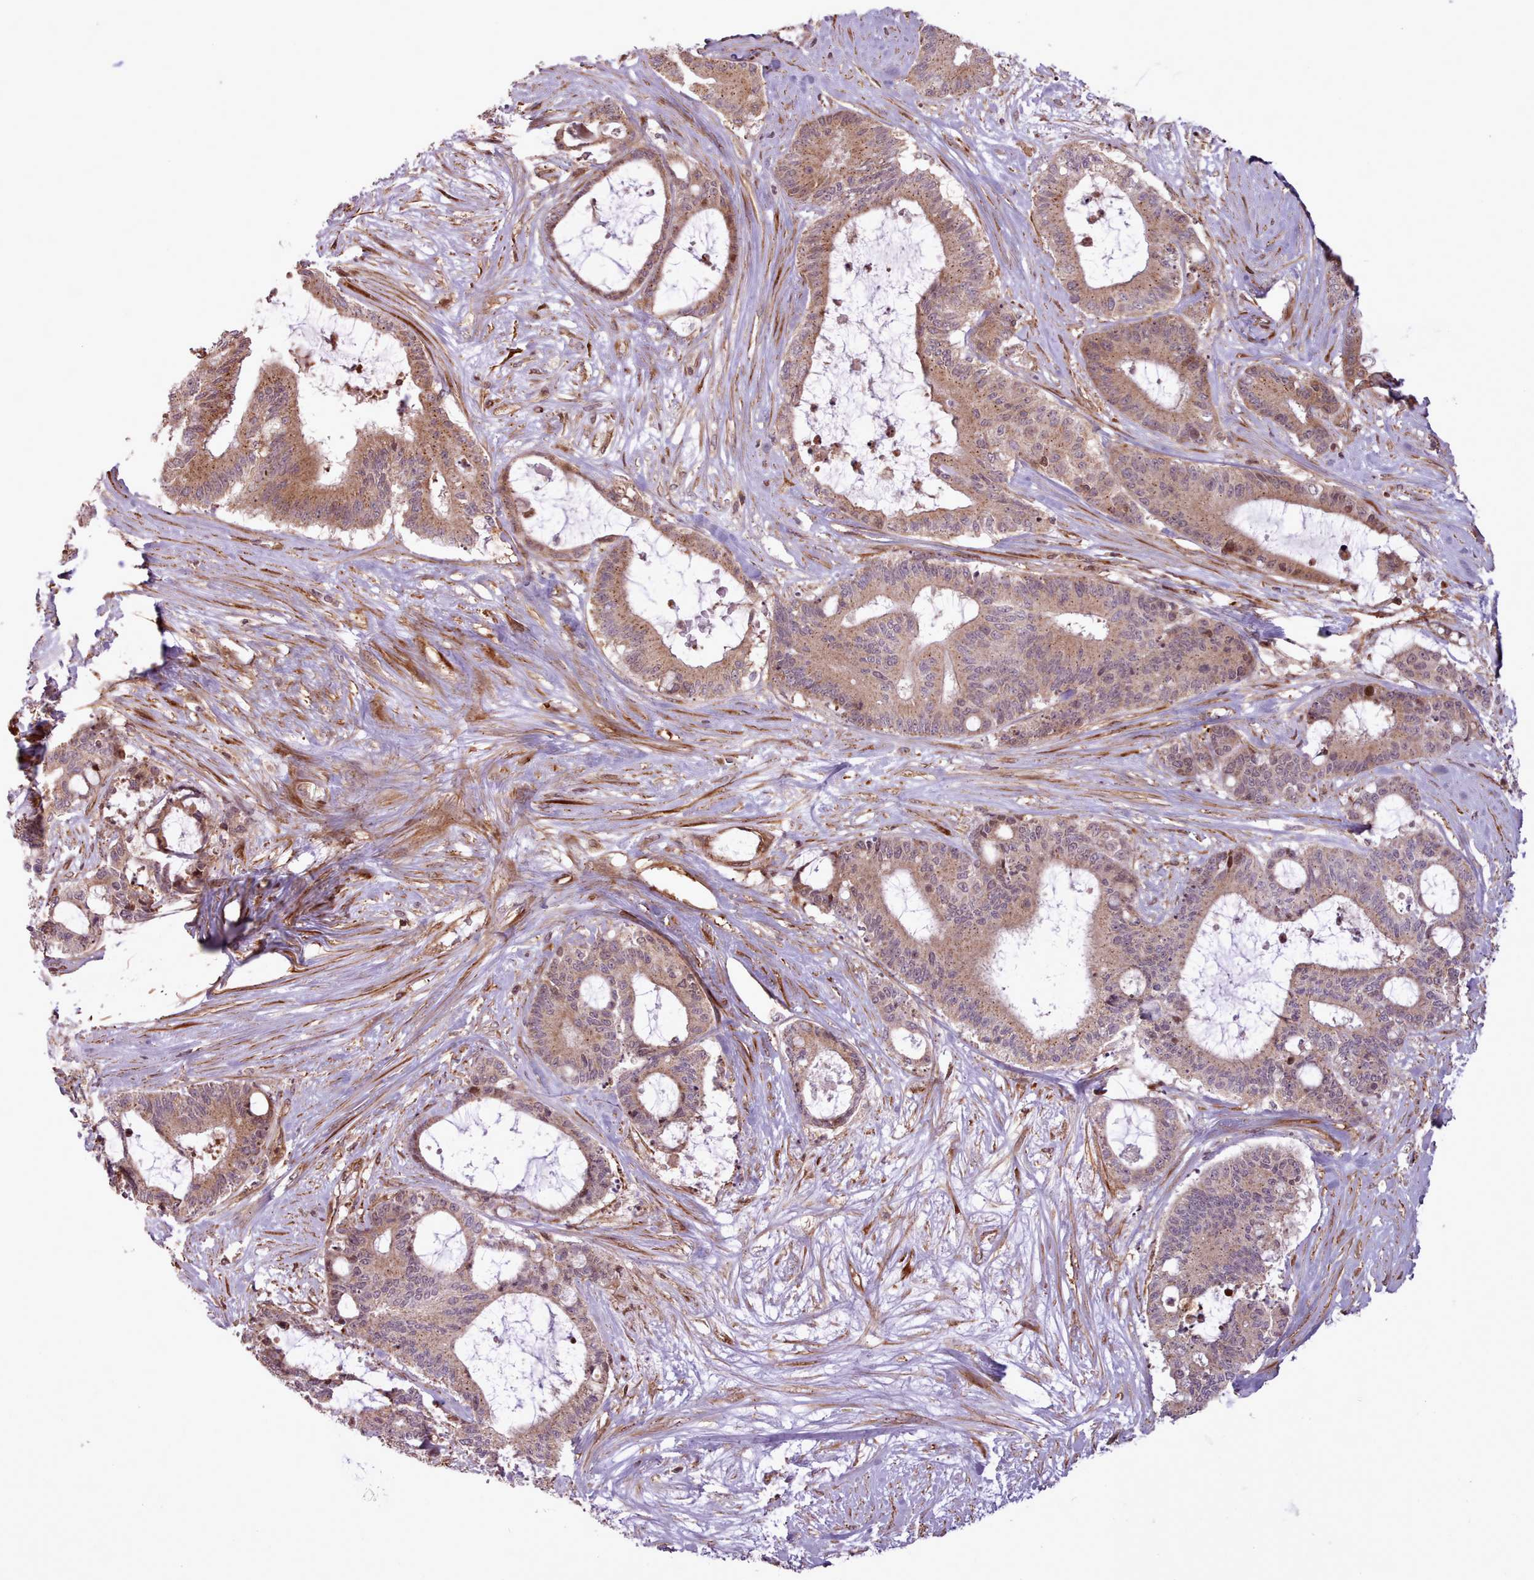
{"staining": {"intensity": "moderate", "quantity": ">75%", "location": "cytoplasmic/membranous"}, "tissue": "liver cancer", "cell_type": "Tumor cells", "image_type": "cancer", "snomed": [{"axis": "morphology", "description": "Normal tissue, NOS"}, {"axis": "morphology", "description": "Cholangiocarcinoma"}, {"axis": "topography", "description": "Liver"}, {"axis": "topography", "description": "Peripheral nerve tissue"}], "caption": "Brown immunohistochemical staining in cholangiocarcinoma (liver) displays moderate cytoplasmic/membranous expression in approximately >75% of tumor cells. (DAB = brown stain, brightfield microscopy at high magnification).", "gene": "NLRP7", "patient": {"sex": "female", "age": 73}}